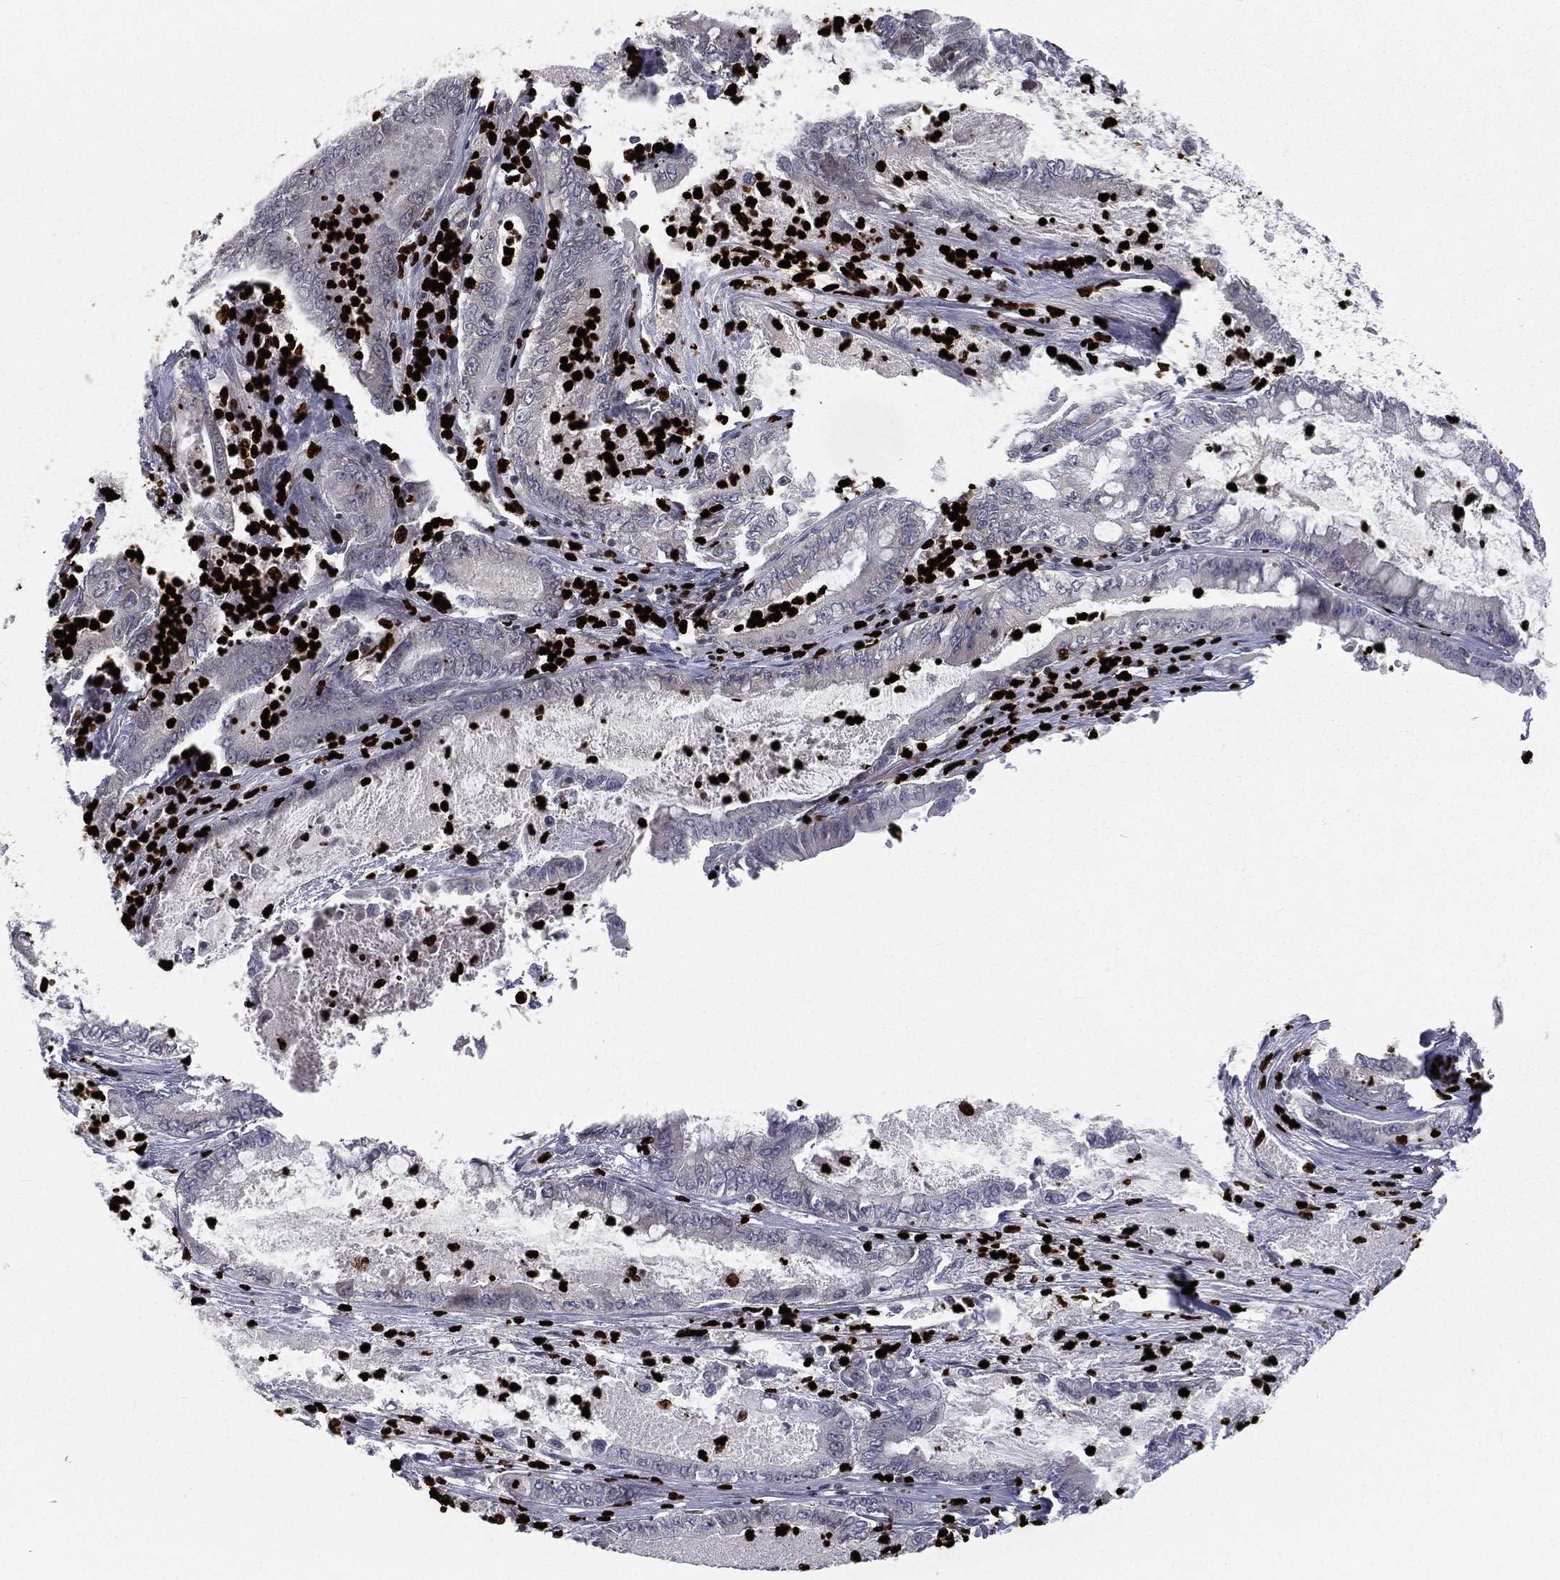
{"staining": {"intensity": "negative", "quantity": "none", "location": "none"}, "tissue": "pancreatic cancer", "cell_type": "Tumor cells", "image_type": "cancer", "snomed": [{"axis": "morphology", "description": "Adenocarcinoma, NOS"}, {"axis": "topography", "description": "Pancreas"}], "caption": "This is a histopathology image of immunohistochemistry staining of pancreatic adenocarcinoma, which shows no positivity in tumor cells.", "gene": "MNDA", "patient": {"sex": "male", "age": 71}}